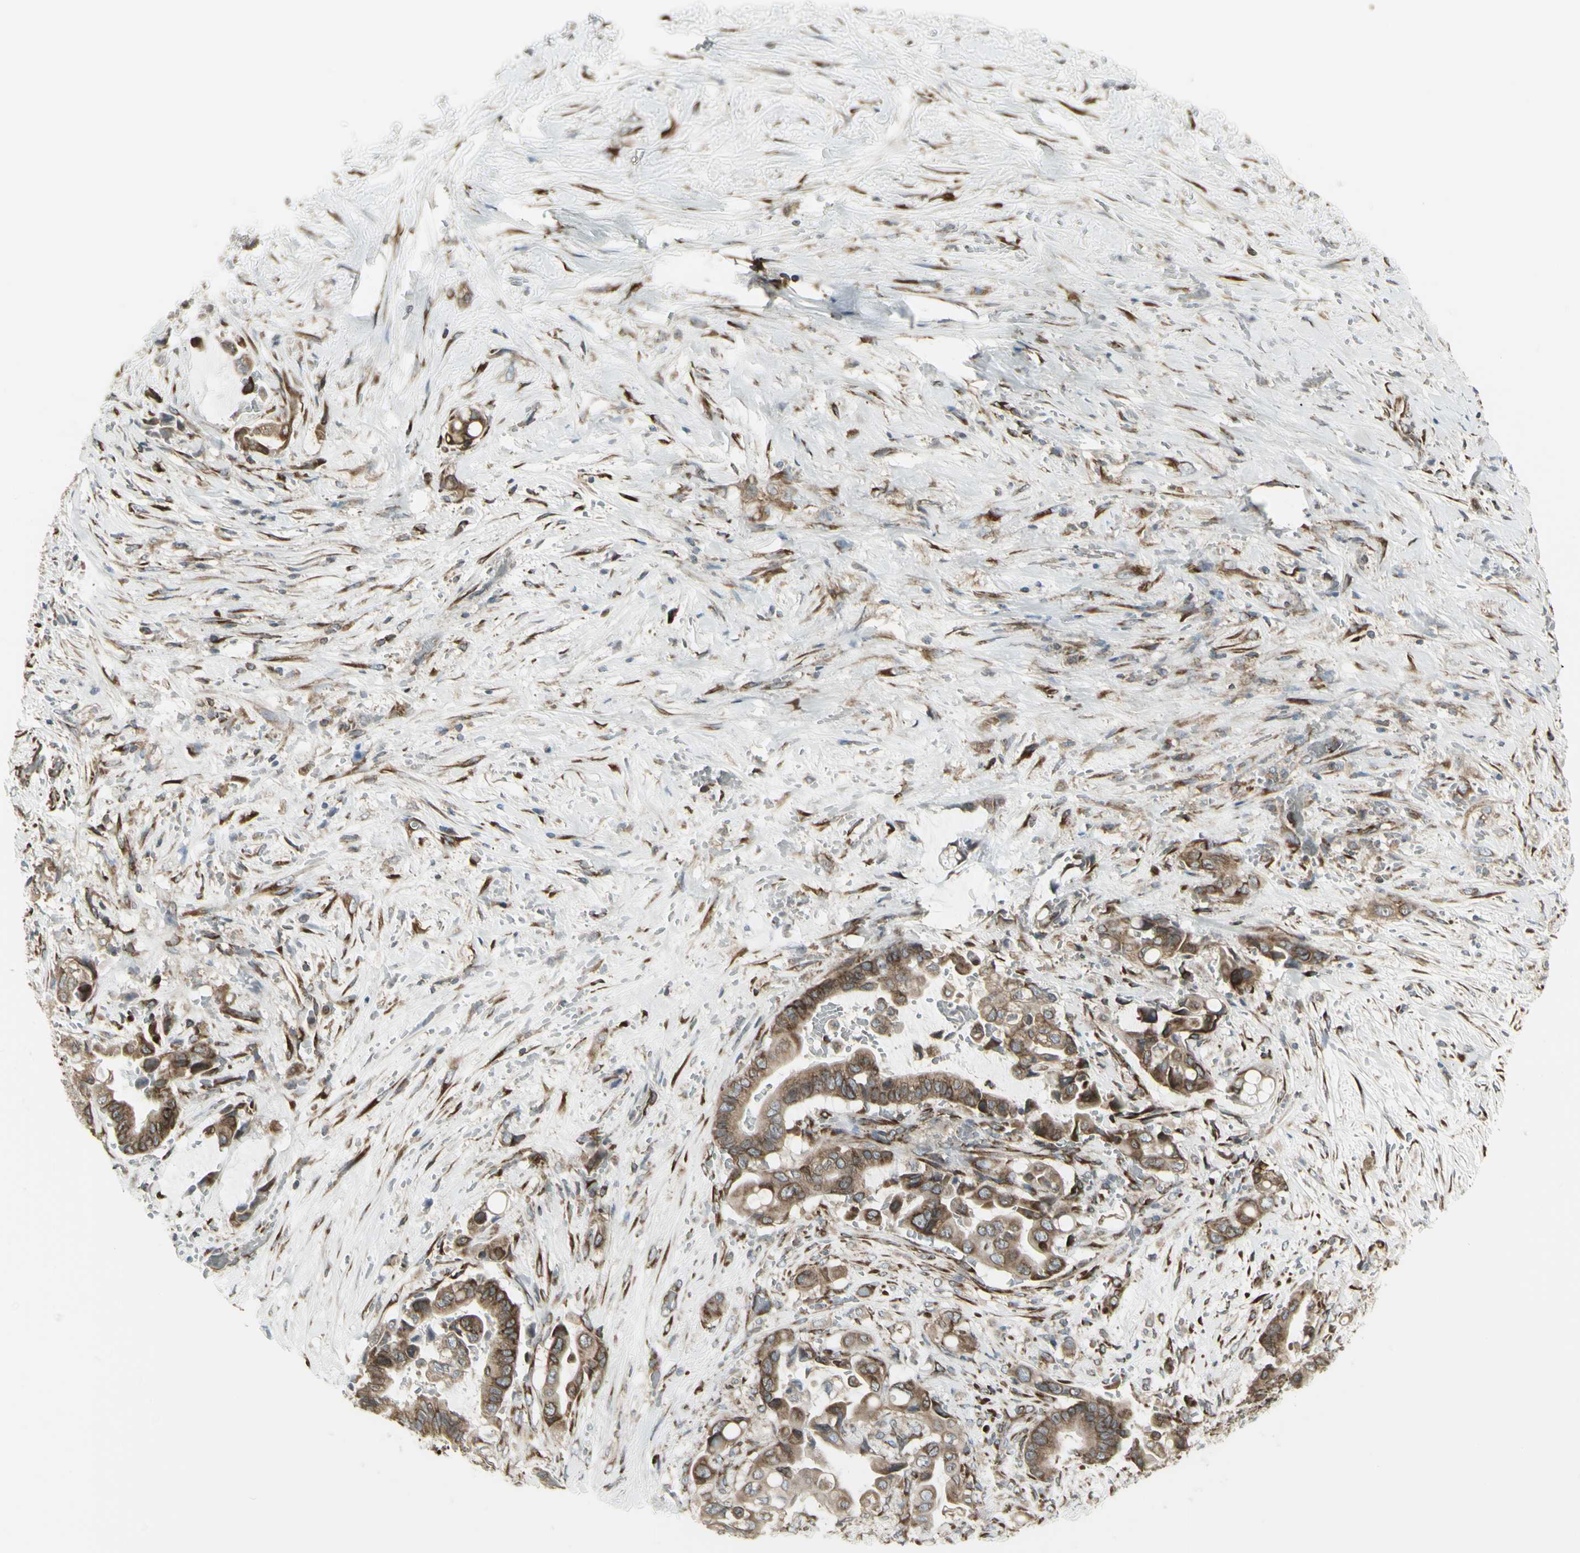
{"staining": {"intensity": "moderate", "quantity": ">75%", "location": "cytoplasmic/membranous"}, "tissue": "liver cancer", "cell_type": "Tumor cells", "image_type": "cancer", "snomed": [{"axis": "morphology", "description": "Cholangiocarcinoma"}, {"axis": "topography", "description": "Liver"}], "caption": "Brown immunohistochemical staining in liver cholangiocarcinoma reveals moderate cytoplasmic/membranous staining in approximately >75% of tumor cells. (IHC, brightfield microscopy, high magnification).", "gene": "FKBP3", "patient": {"sex": "female", "age": 61}}